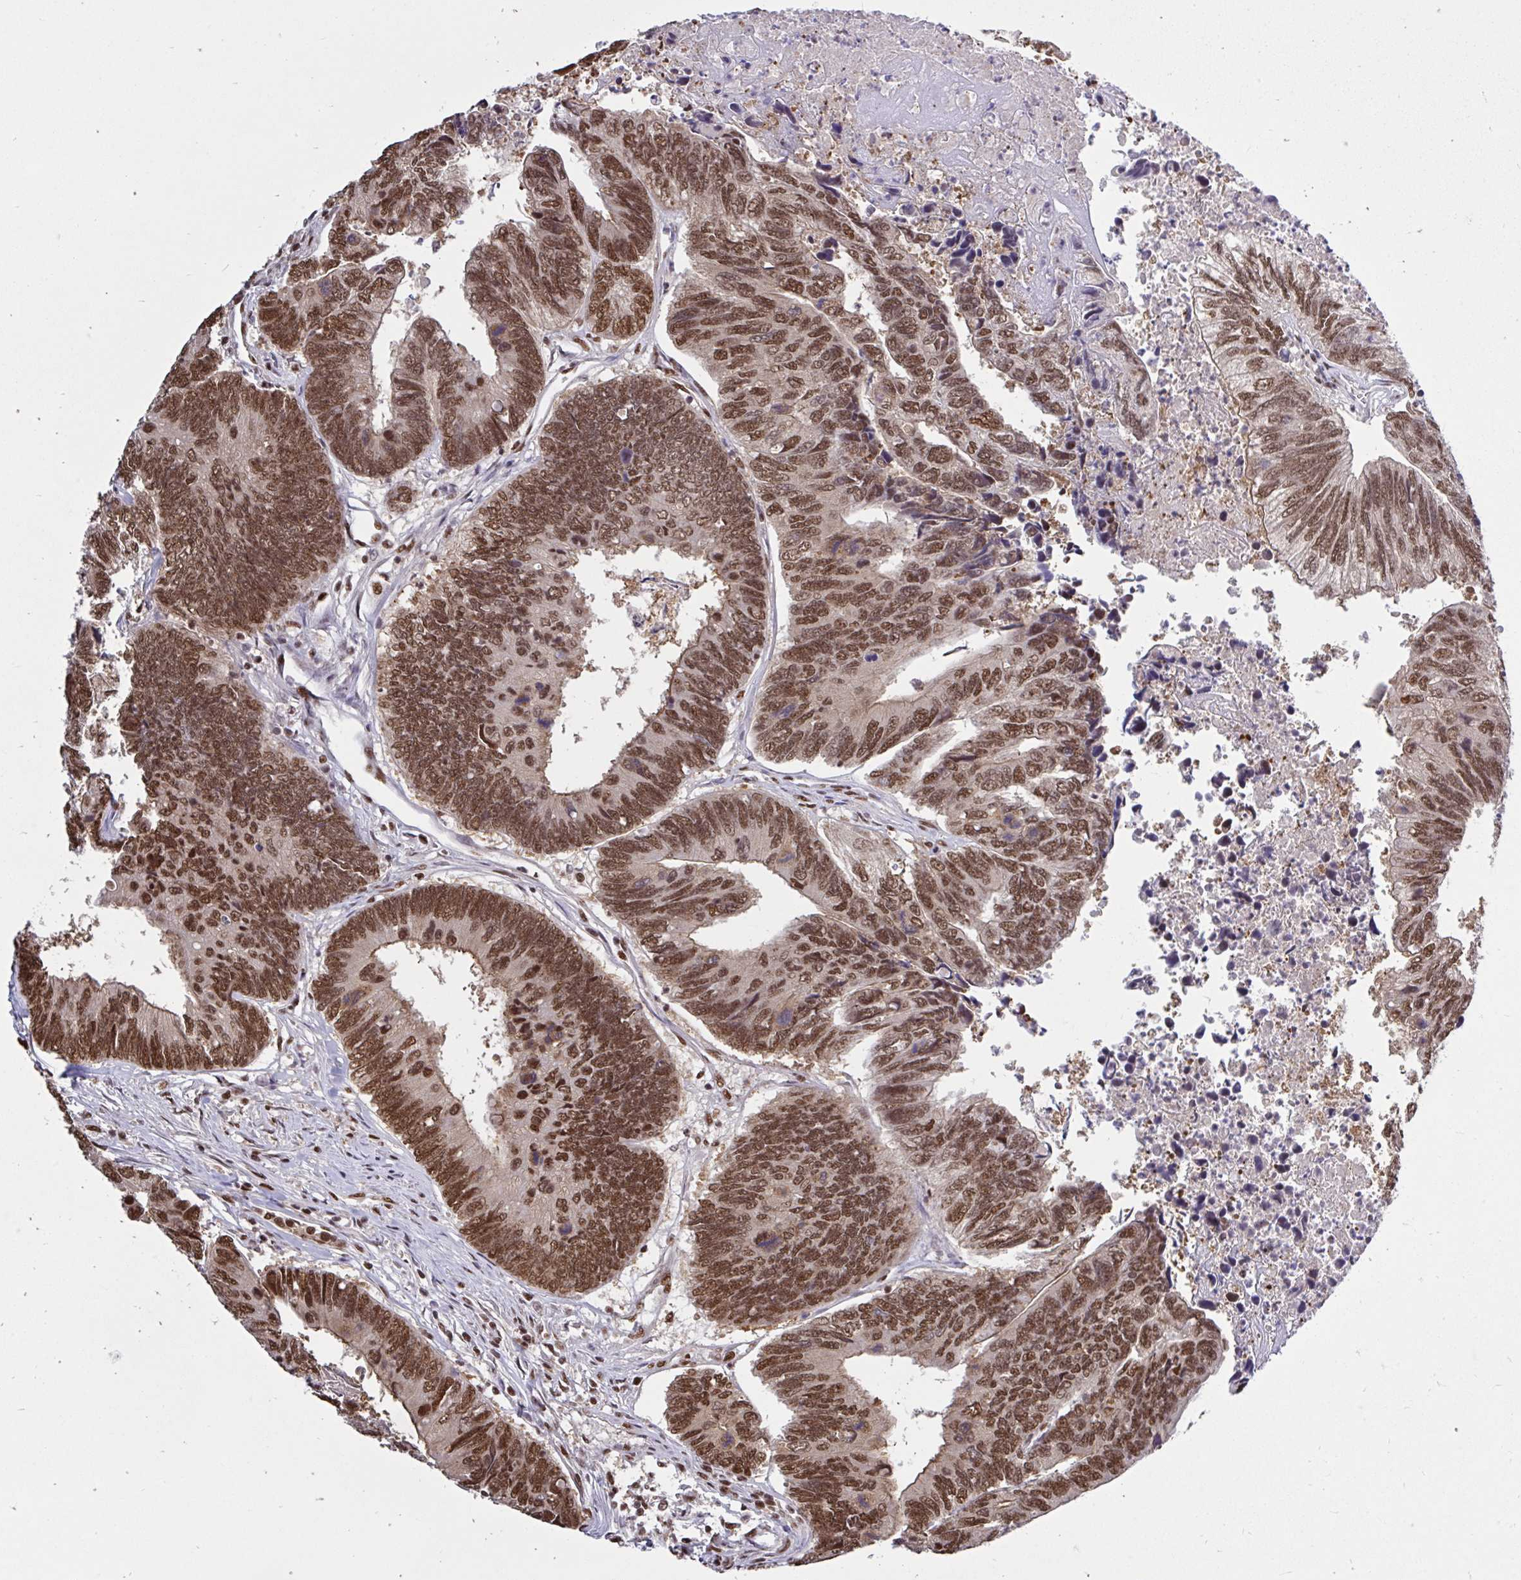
{"staining": {"intensity": "moderate", "quantity": ">75%", "location": "nuclear"}, "tissue": "colorectal cancer", "cell_type": "Tumor cells", "image_type": "cancer", "snomed": [{"axis": "morphology", "description": "Adenocarcinoma, NOS"}, {"axis": "topography", "description": "Colon"}], "caption": "Colorectal cancer (adenocarcinoma) stained with DAB (3,3'-diaminobenzidine) immunohistochemistry (IHC) demonstrates medium levels of moderate nuclear positivity in approximately >75% of tumor cells.", "gene": "ABCA9", "patient": {"sex": "female", "age": 67}}